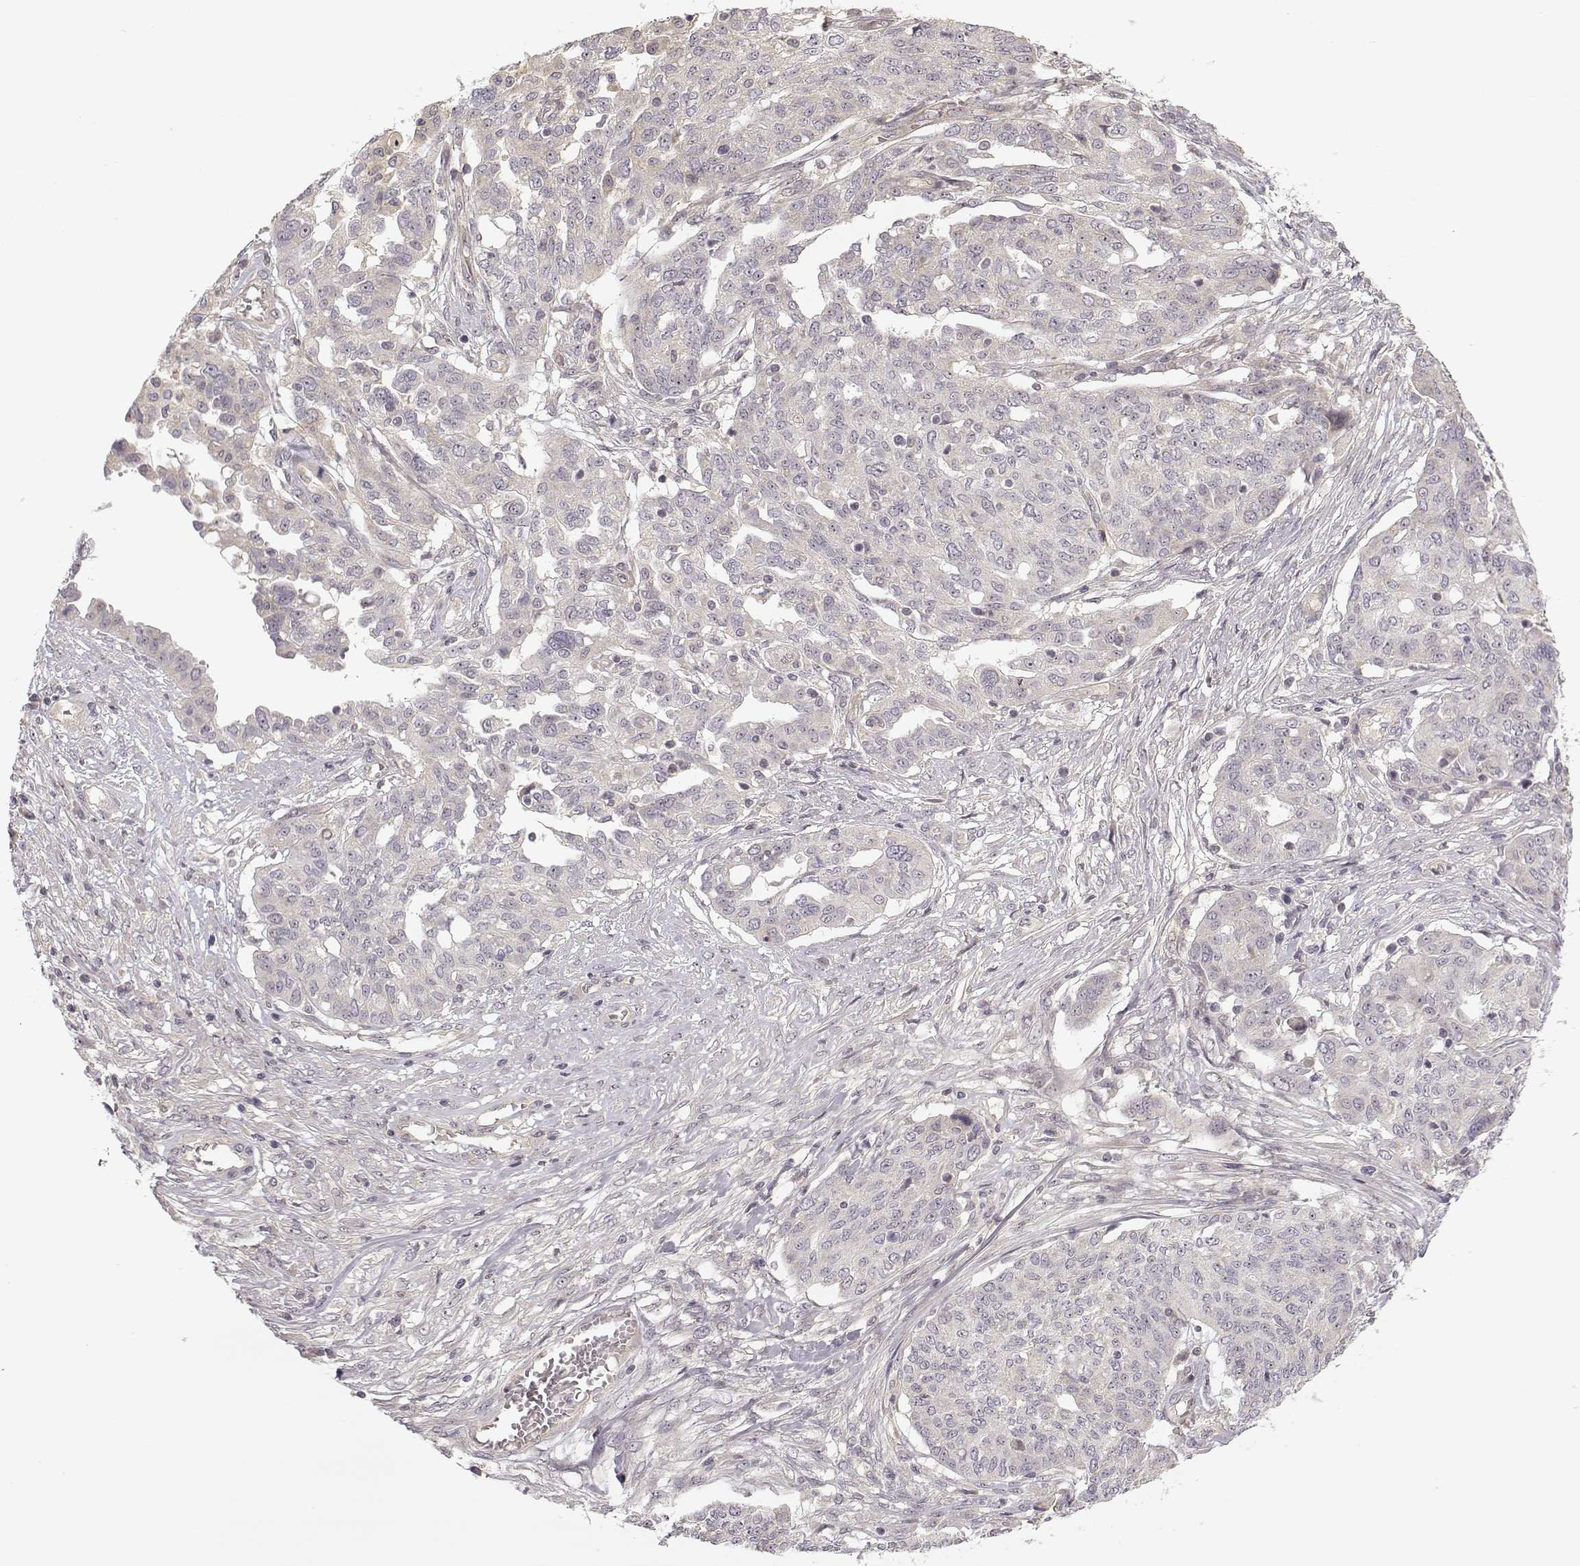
{"staining": {"intensity": "negative", "quantity": "none", "location": "none"}, "tissue": "ovarian cancer", "cell_type": "Tumor cells", "image_type": "cancer", "snomed": [{"axis": "morphology", "description": "Cystadenocarcinoma, serous, NOS"}, {"axis": "topography", "description": "Ovary"}], "caption": "The photomicrograph reveals no significant staining in tumor cells of ovarian cancer. (Brightfield microscopy of DAB immunohistochemistry at high magnification).", "gene": "MED12L", "patient": {"sex": "female", "age": 67}}